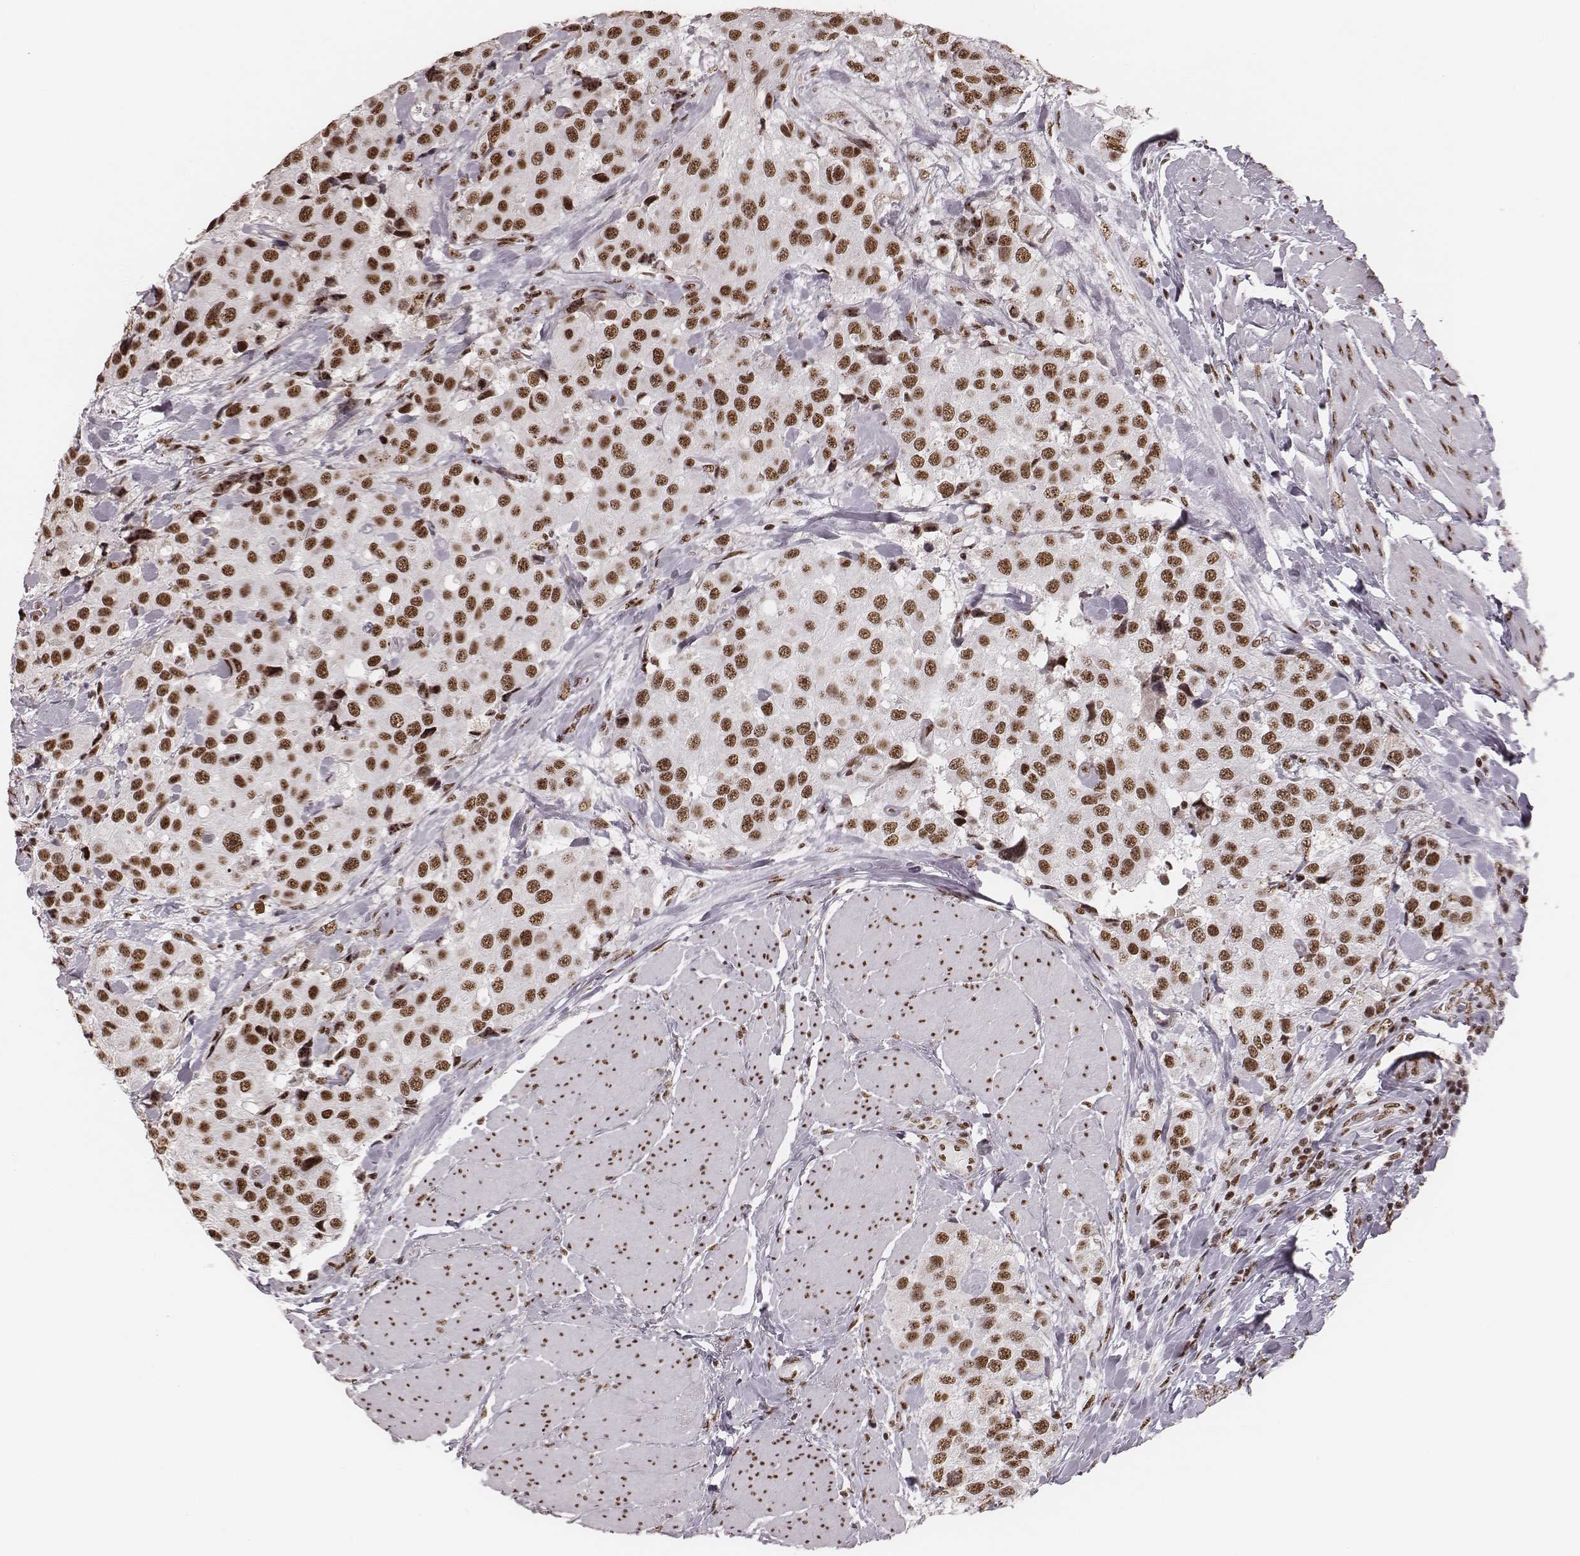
{"staining": {"intensity": "moderate", "quantity": ">75%", "location": "nuclear"}, "tissue": "urothelial cancer", "cell_type": "Tumor cells", "image_type": "cancer", "snomed": [{"axis": "morphology", "description": "Urothelial carcinoma, High grade"}, {"axis": "topography", "description": "Urinary bladder"}], "caption": "Immunohistochemistry photomicrograph of human high-grade urothelial carcinoma stained for a protein (brown), which reveals medium levels of moderate nuclear expression in approximately >75% of tumor cells.", "gene": "LUC7L", "patient": {"sex": "female", "age": 64}}